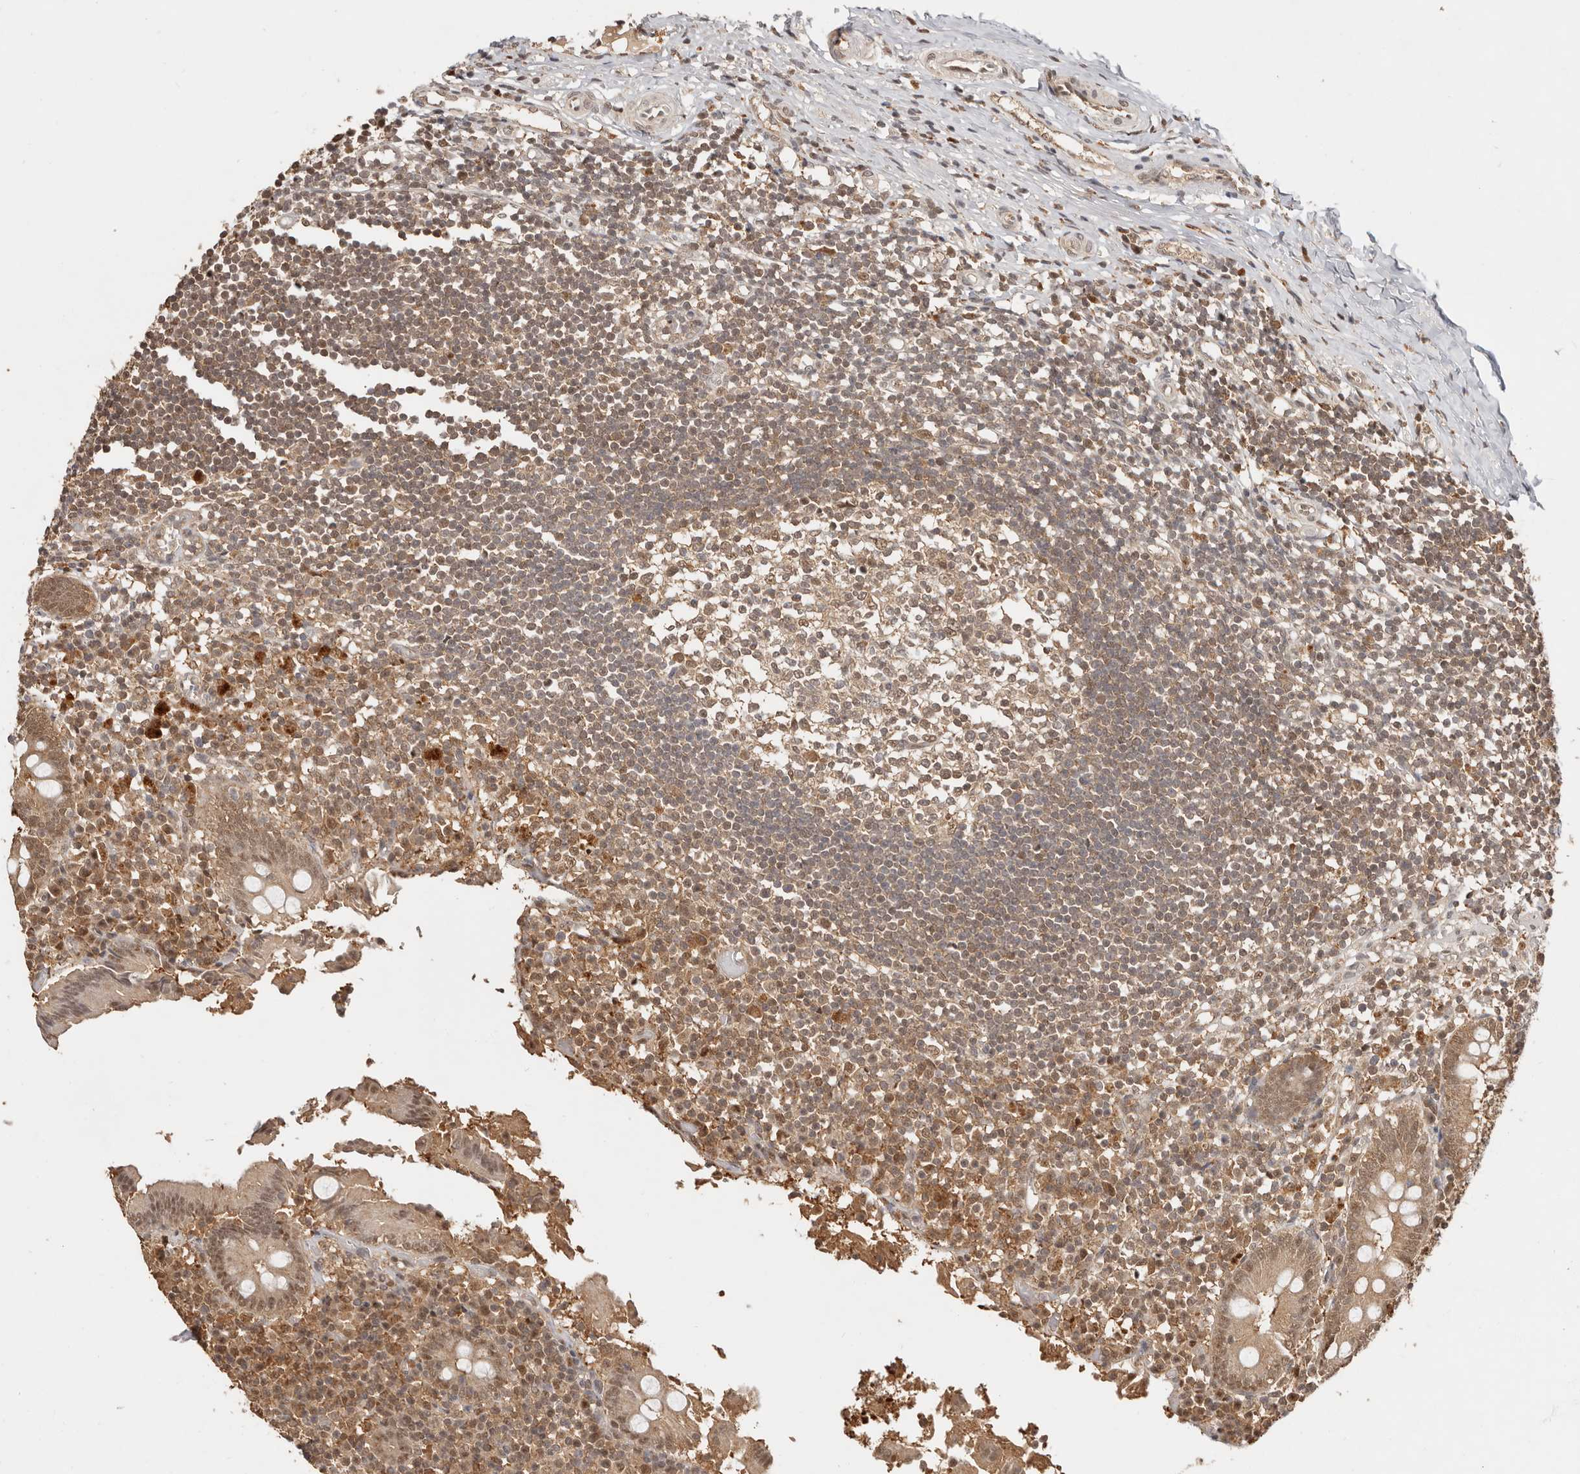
{"staining": {"intensity": "moderate", "quantity": ">75%", "location": "cytoplasmic/membranous"}, "tissue": "appendix", "cell_type": "Glandular cells", "image_type": "normal", "snomed": [{"axis": "morphology", "description": "Normal tissue, NOS"}, {"axis": "topography", "description": "Appendix"}], "caption": "Immunohistochemistry (IHC) micrograph of unremarkable appendix stained for a protein (brown), which exhibits medium levels of moderate cytoplasmic/membranous expression in about >75% of glandular cells.", "gene": "PSMA5", "patient": {"sex": "female", "age": 17}}